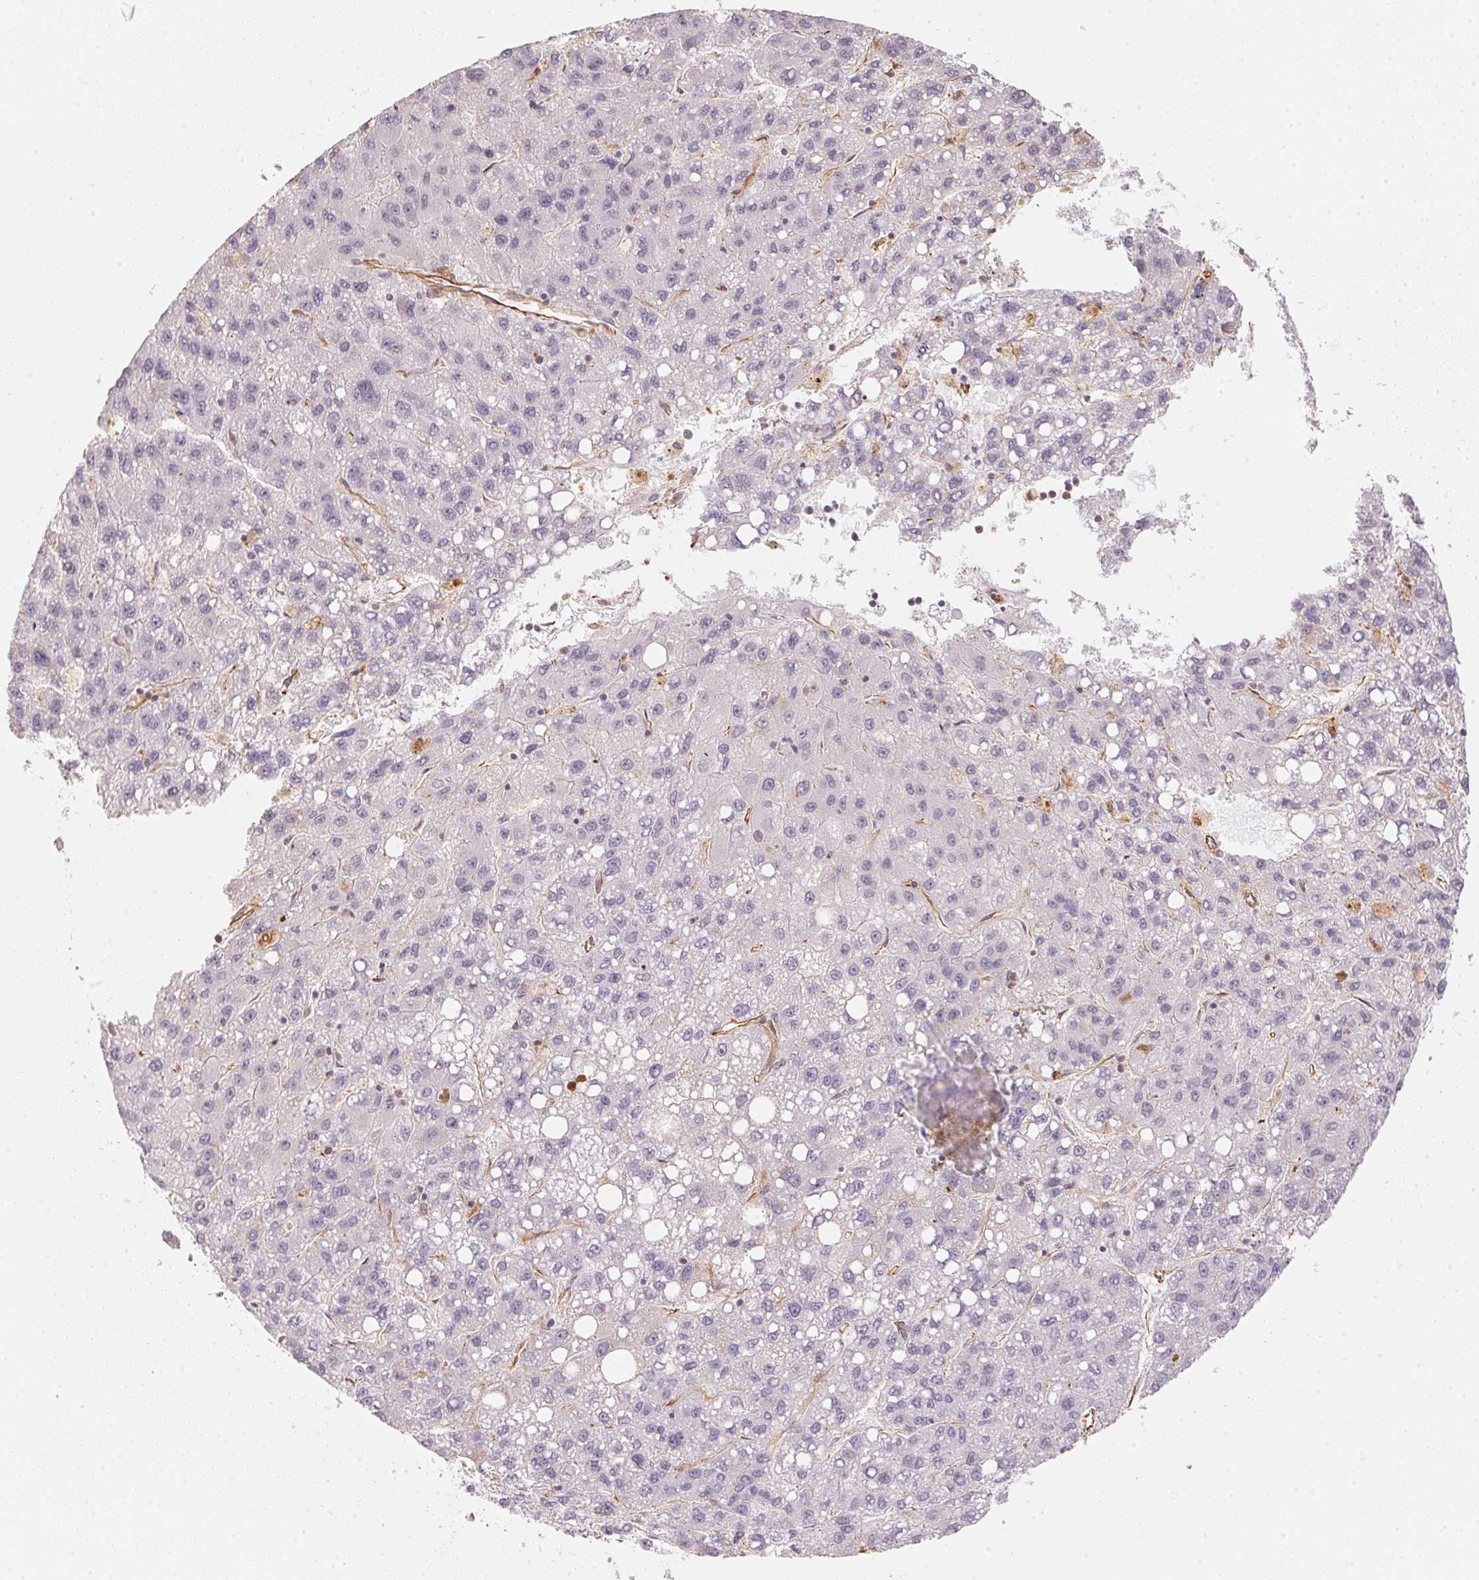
{"staining": {"intensity": "negative", "quantity": "none", "location": "none"}, "tissue": "liver cancer", "cell_type": "Tumor cells", "image_type": "cancer", "snomed": [{"axis": "morphology", "description": "Carcinoma, Hepatocellular, NOS"}, {"axis": "topography", "description": "Liver"}], "caption": "High power microscopy image of an immunohistochemistry photomicrograph of liver hepatocellular carcinoma, revealing no significant positivity in tumor cells. The staining is performed using DAB brown chromogen with nuclei counter-stained in using hematoxylin.", "gene": "FOXR2", "patient": {"sex": "female", "age": 82}}